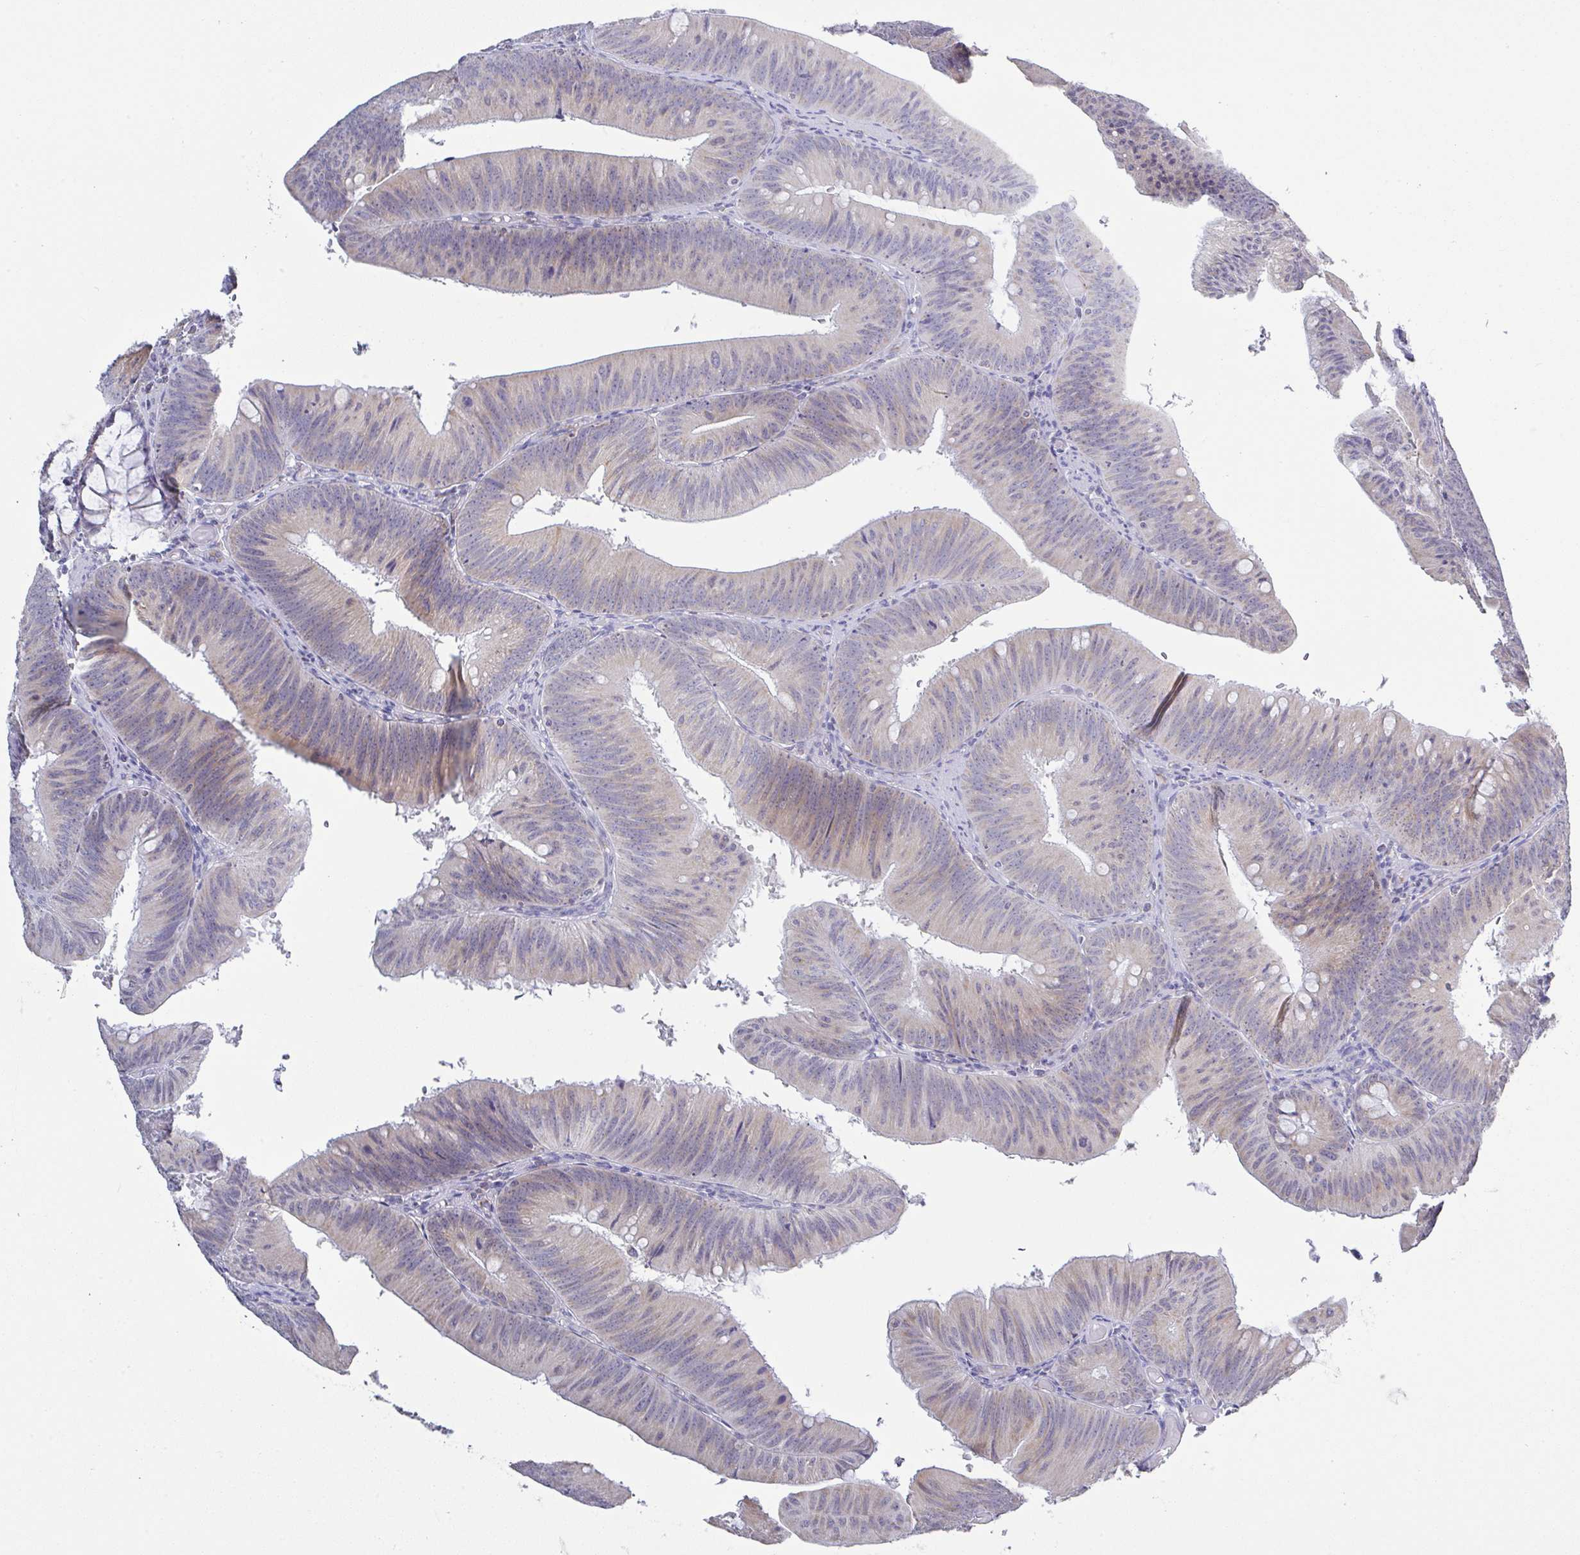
{"staining": {"intensity": "negative", "quantity": "none", "location": "none"}, "tissue": "colorectal cancer", "cell_type": "Tumor cells", "image_type": "cancer", "snomed": [{"axis": "morphology", "description": "Adenocarcinoma, NOS"}, {"axis": "topography", "description": "Colon"}], "caption": "The immunohistochemistry (IHC) photomicrograph has no significant positivity in tumor cells of adenocarcinoma (colorectal) tissue.", "gene": "PLCD4", "patient": {"sex": "male", "age": 84}}